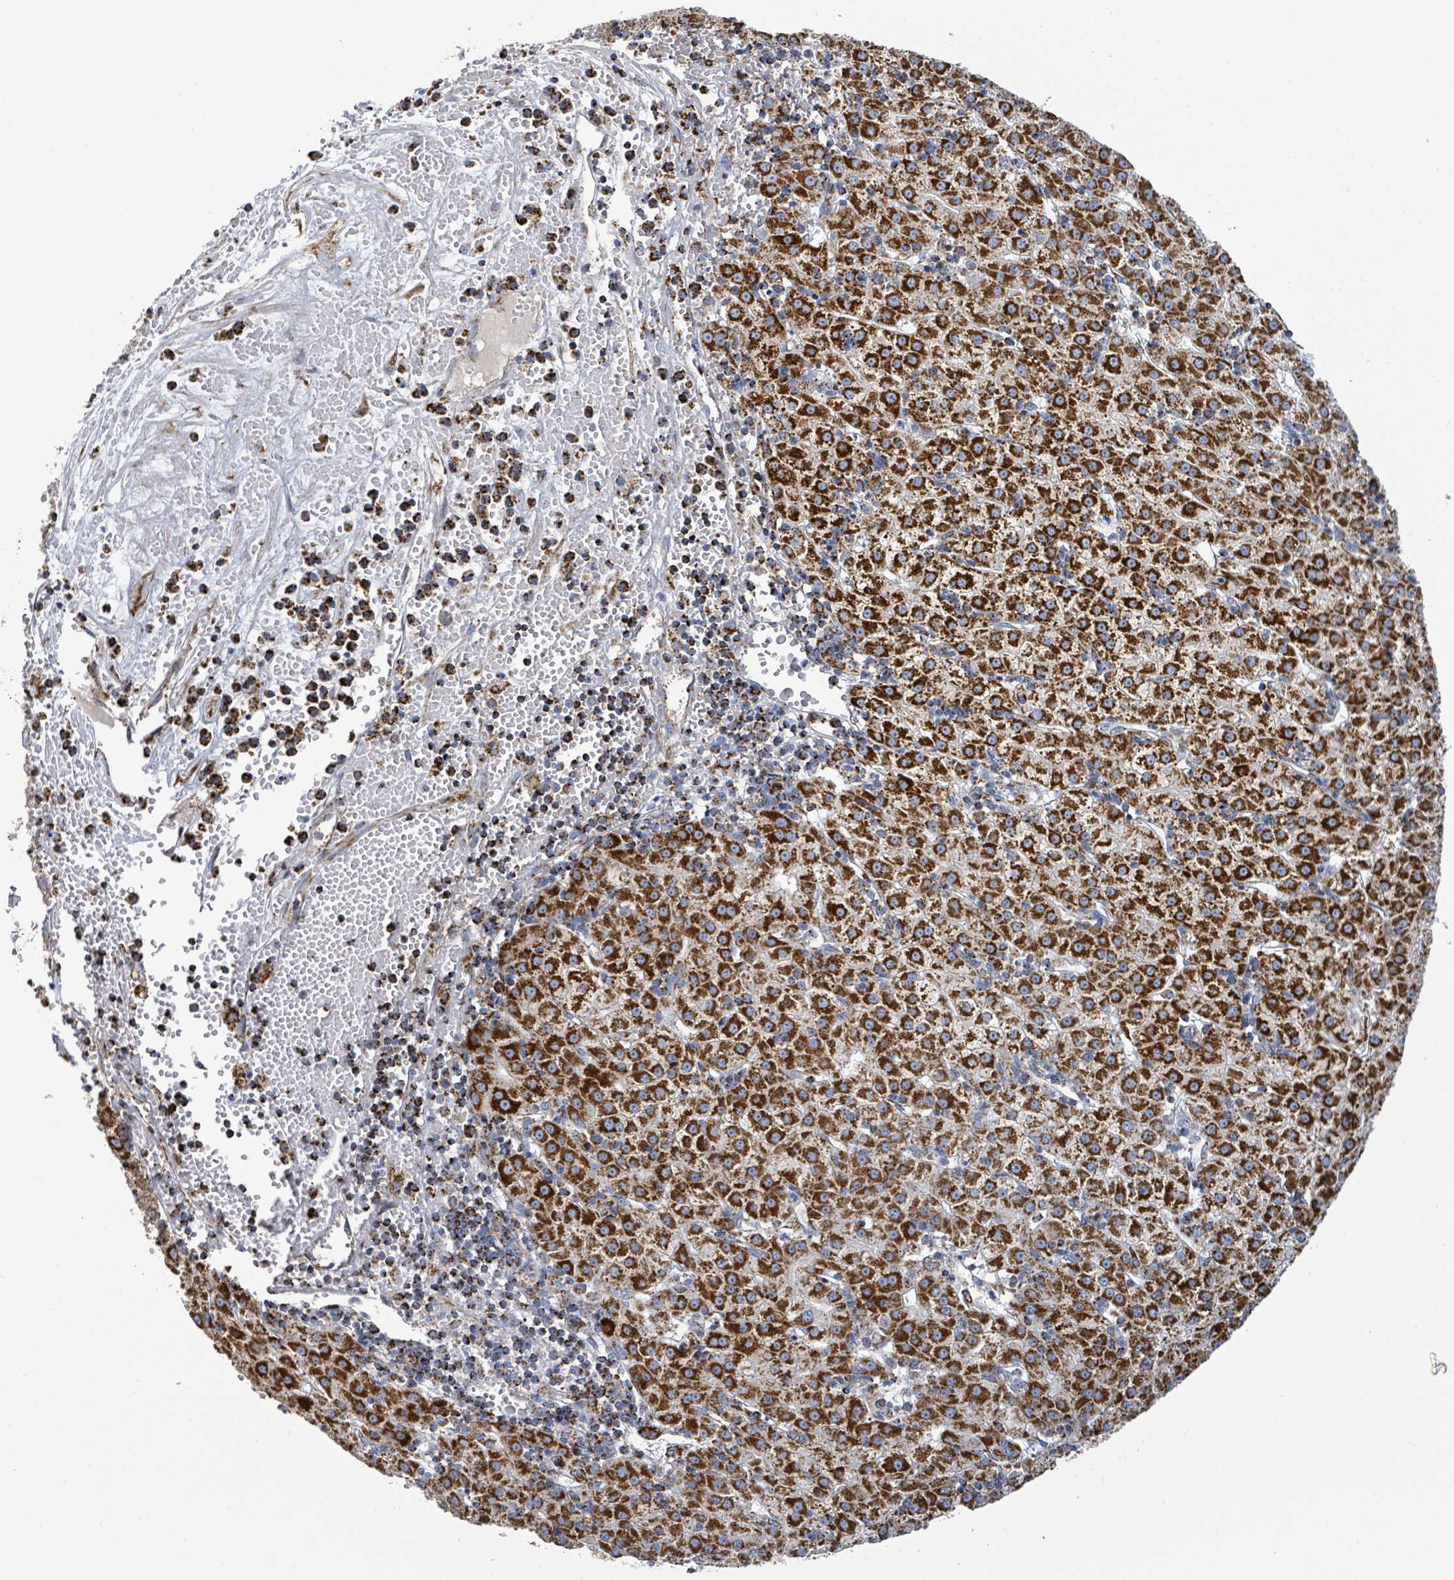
{"staining": {"intensity": "strong", "quantity": ">75%", "location": "cytoplasmic/membranous"}, "tissue": "liver cancer", "cell_type": "Tumor cells", "image_type": "cancer", "snomed": [{"axis": "morphology", "description": "Carcinoma, Hepatocellular, NOS"}, {"axis": "topography", "description": "Liver"}], "caption": "IHC (DAB (3,3'-diaminobenzidine)) staining of hepatocellular carcinoma (liver) reveals strong cytoplasmic/membranous protein positivity in about >75% of tumor cells.", "gene": "SUCLG2", "patient": {"sex": "male", "age": 76}}